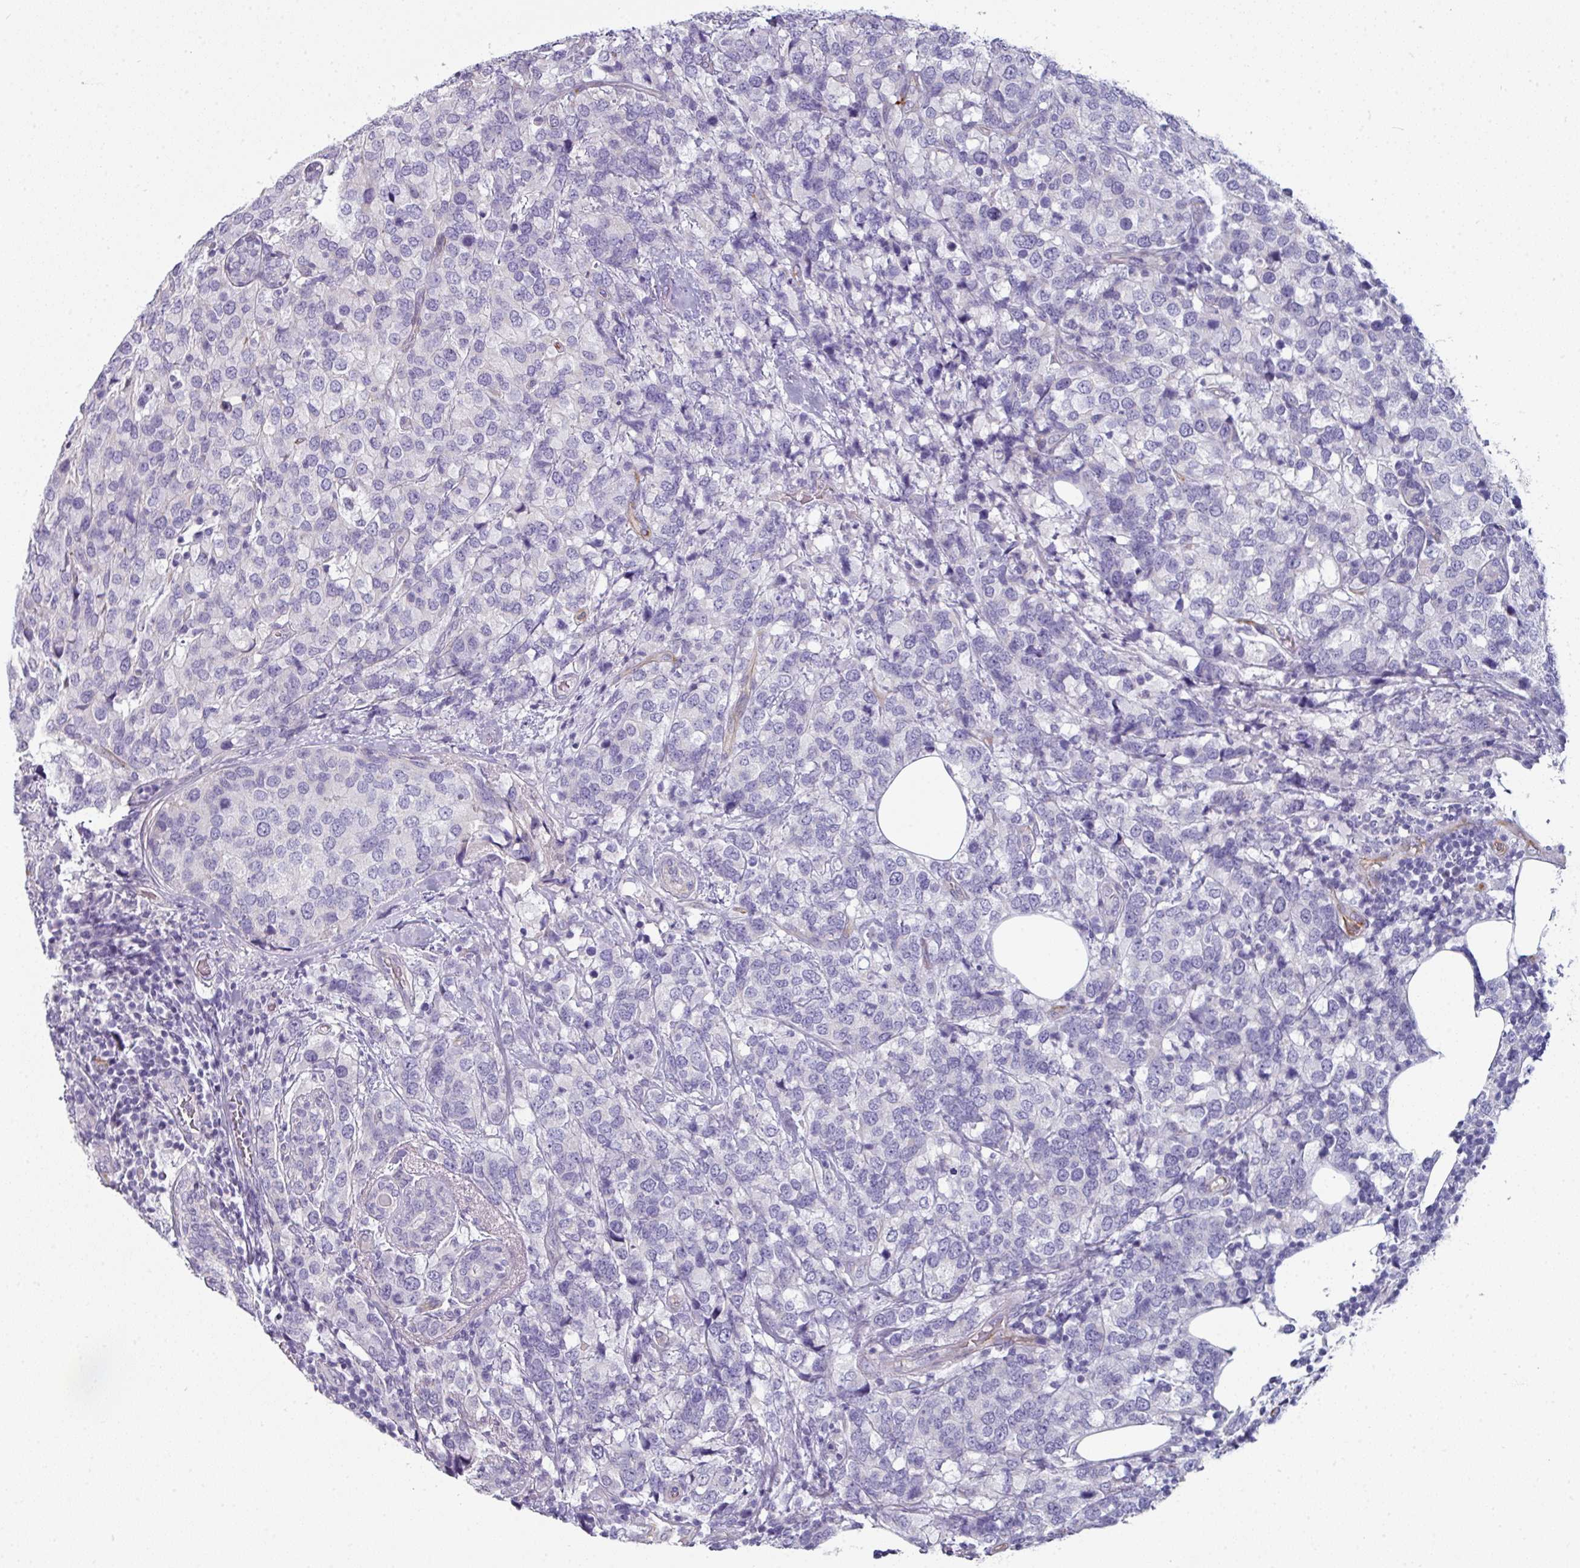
{"staining": {"intensity": "negative", "quantity": "none", "location": "none"}, "tissue": "breast cancer", "cell_type": "Tumor cells", "image_type": "cancer", "snomed": [{"axis": "morphology", "description": "Lobular carcinoma"}, {"axis": "topography", "description": "Breast"}], "caption": "Immunohistochemical staining of breast lobular carcinoma shows no significant staining in tumor cells.", "gene": "SLC17A7", "patient": {"sex": "female", "age": 59}}